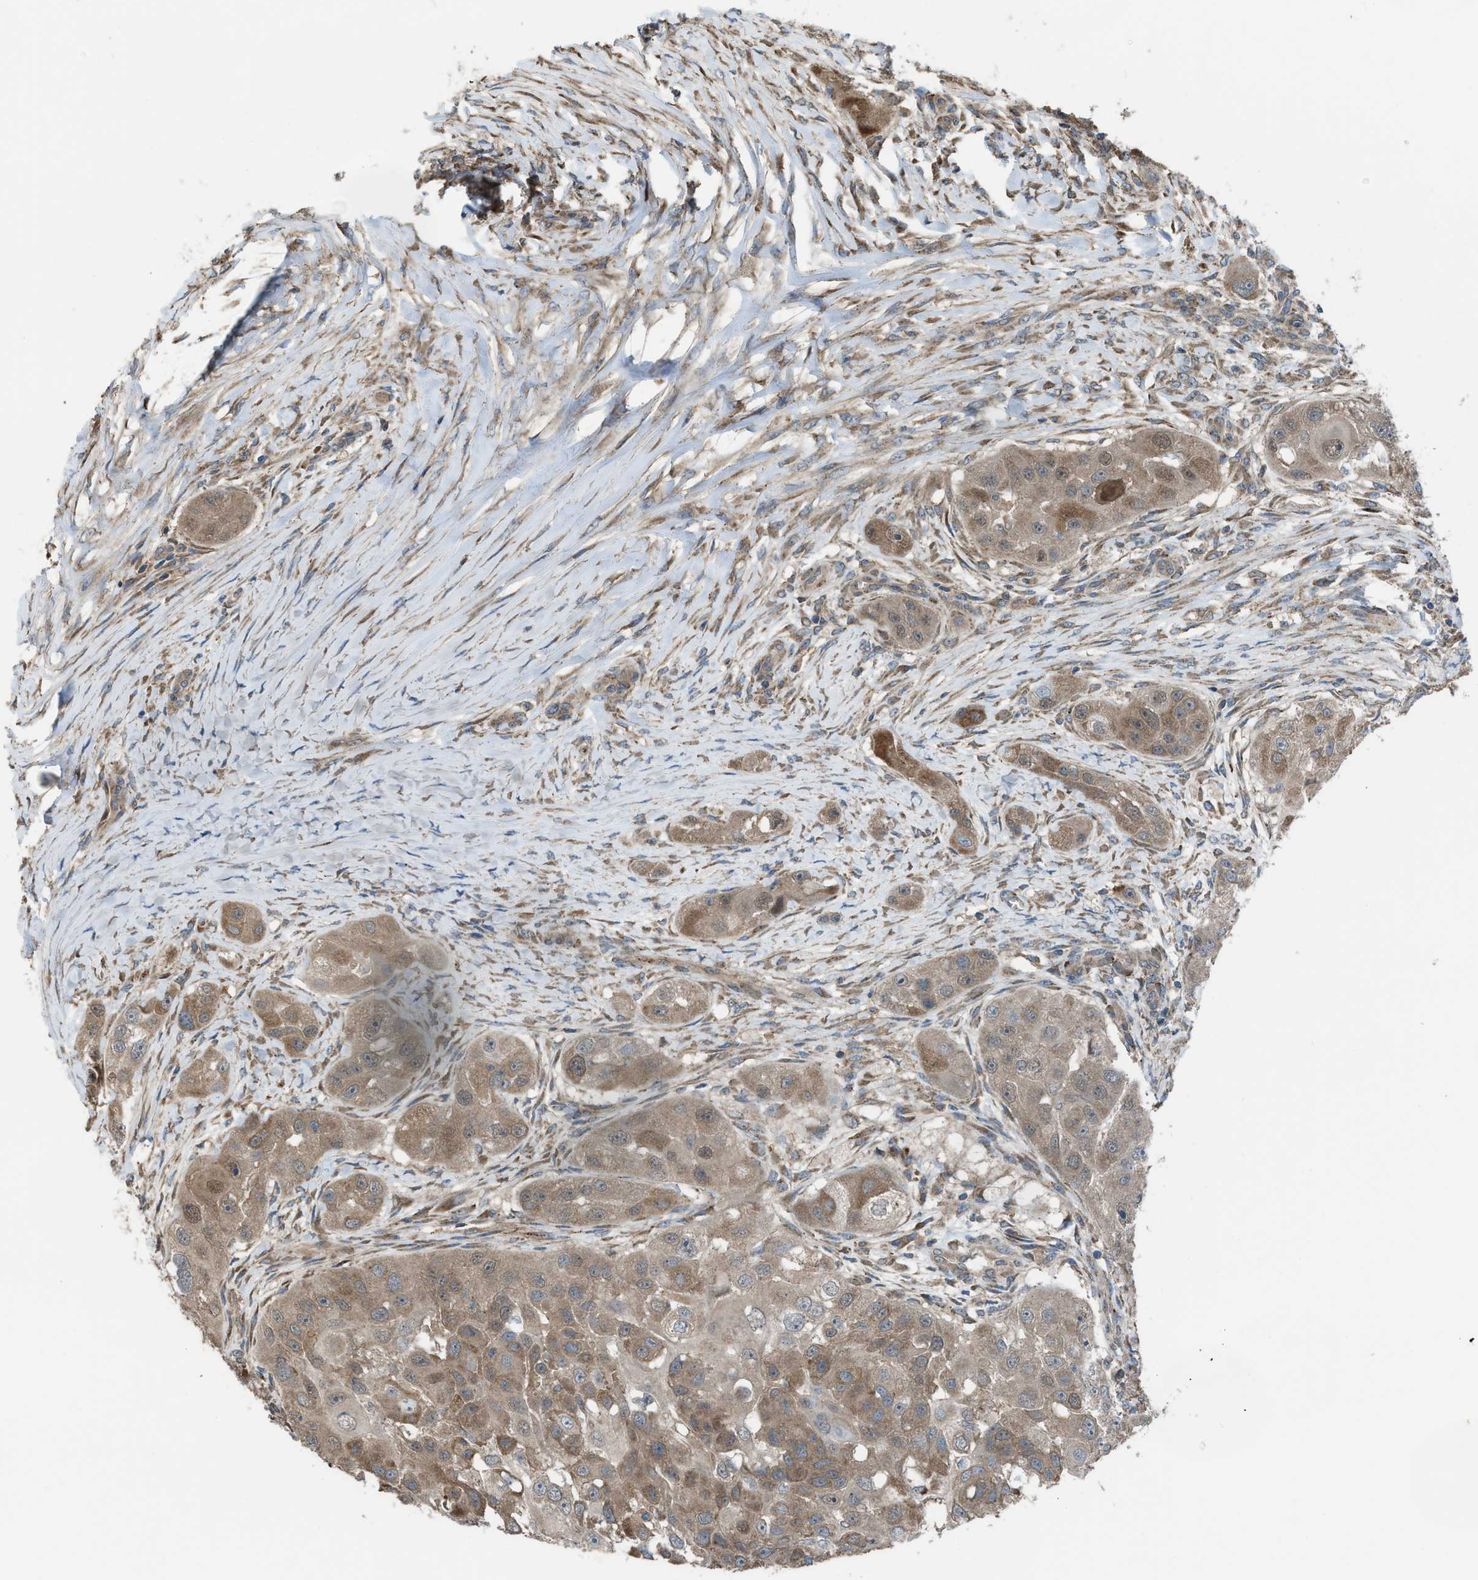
{"staining": {"intensity": "weak", "quantity": ">75%", "location": "cytoplasmic/membranous"}, "tissue": "head and neck cancer", "cell_type": "Tumor cells", "image_type": "cancer", "snomed": [{"axis": "morphology", "description": "Normal tissue, NOS"}, {"axis": "morphology", "description": "Squamous cell carcinoma, NOS"}, {"axis": "topography", "description": "Skeletal muscle"}, {"axis": "topography", "description": "Head-Neck"}], "caption": "Human head and neck cancer (squamous cell carcinoma) stained for a protein (brown) reveals weak cytoplasmic/membranous positive expression in approximately >75% of tumor cells.", "gene": "PLAA", "patient": {"sex": "male", "age": 51}}